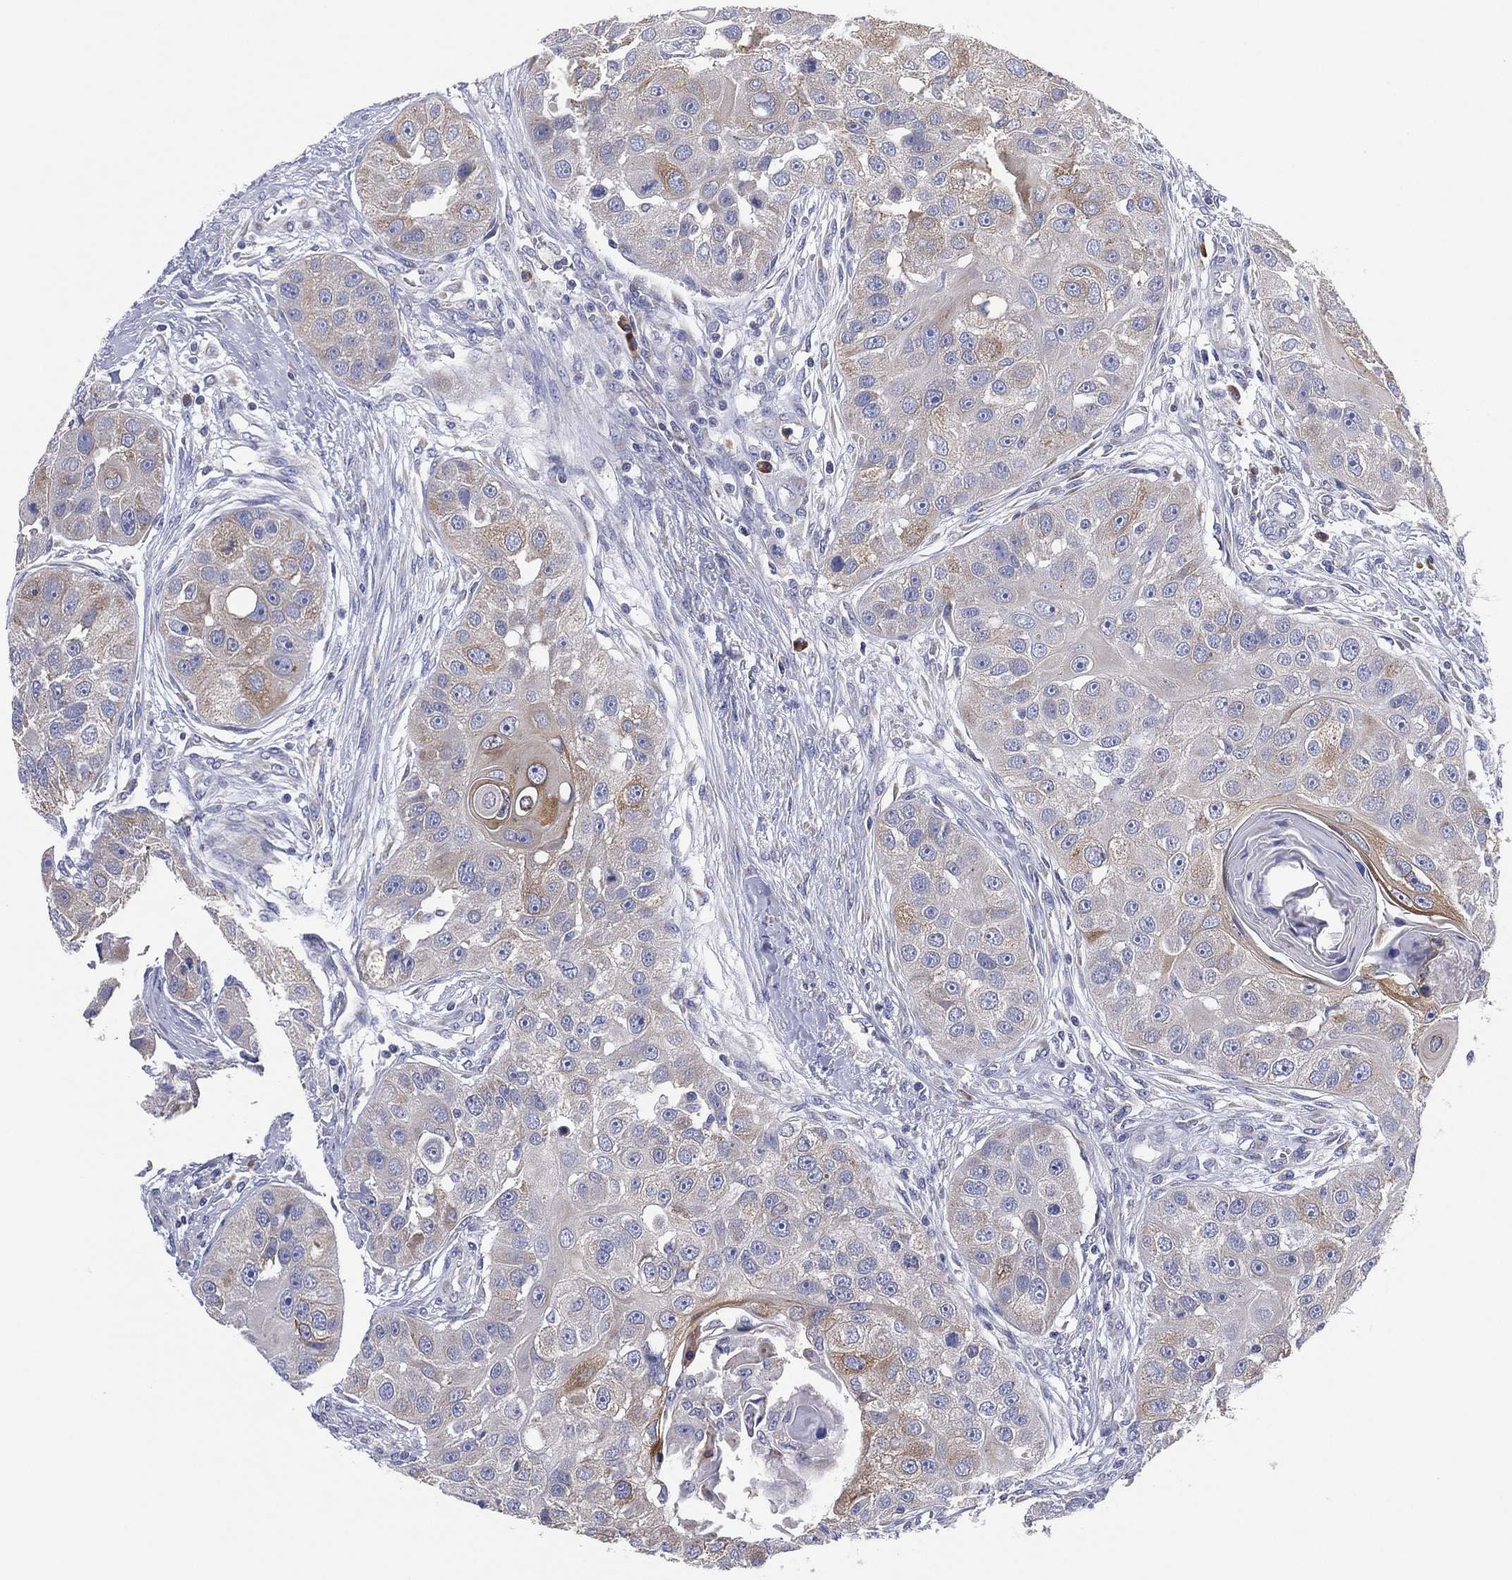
{"staining": {"intensity": "moderate", "quantity": "<25%", "location": "cytoplasmic/membranous"}, "tissue": "head and neck cancer", "cell_type": "Tumor cells", "image_type": "cancer", "snomed": [{"axis": "morphology", "description": "Normal tissue, NOS"}, {"axis": "morphology", "description": "Squamous cell carcinoma, NOS"}, {"axis": "topography", "description": "Skeletal muscle"}, {"axis": "topography", "description": "Head-Neck"}], "caption": "An IHC image of tumor tissue is shown. Protein staining in brown shows moderate cytoplasmic/membranous positivity in squamous cell carcinoma (head and neck) within tumor cells.", "gene": "TMEM40", "patient": {"sex": "male", "age": 51}}